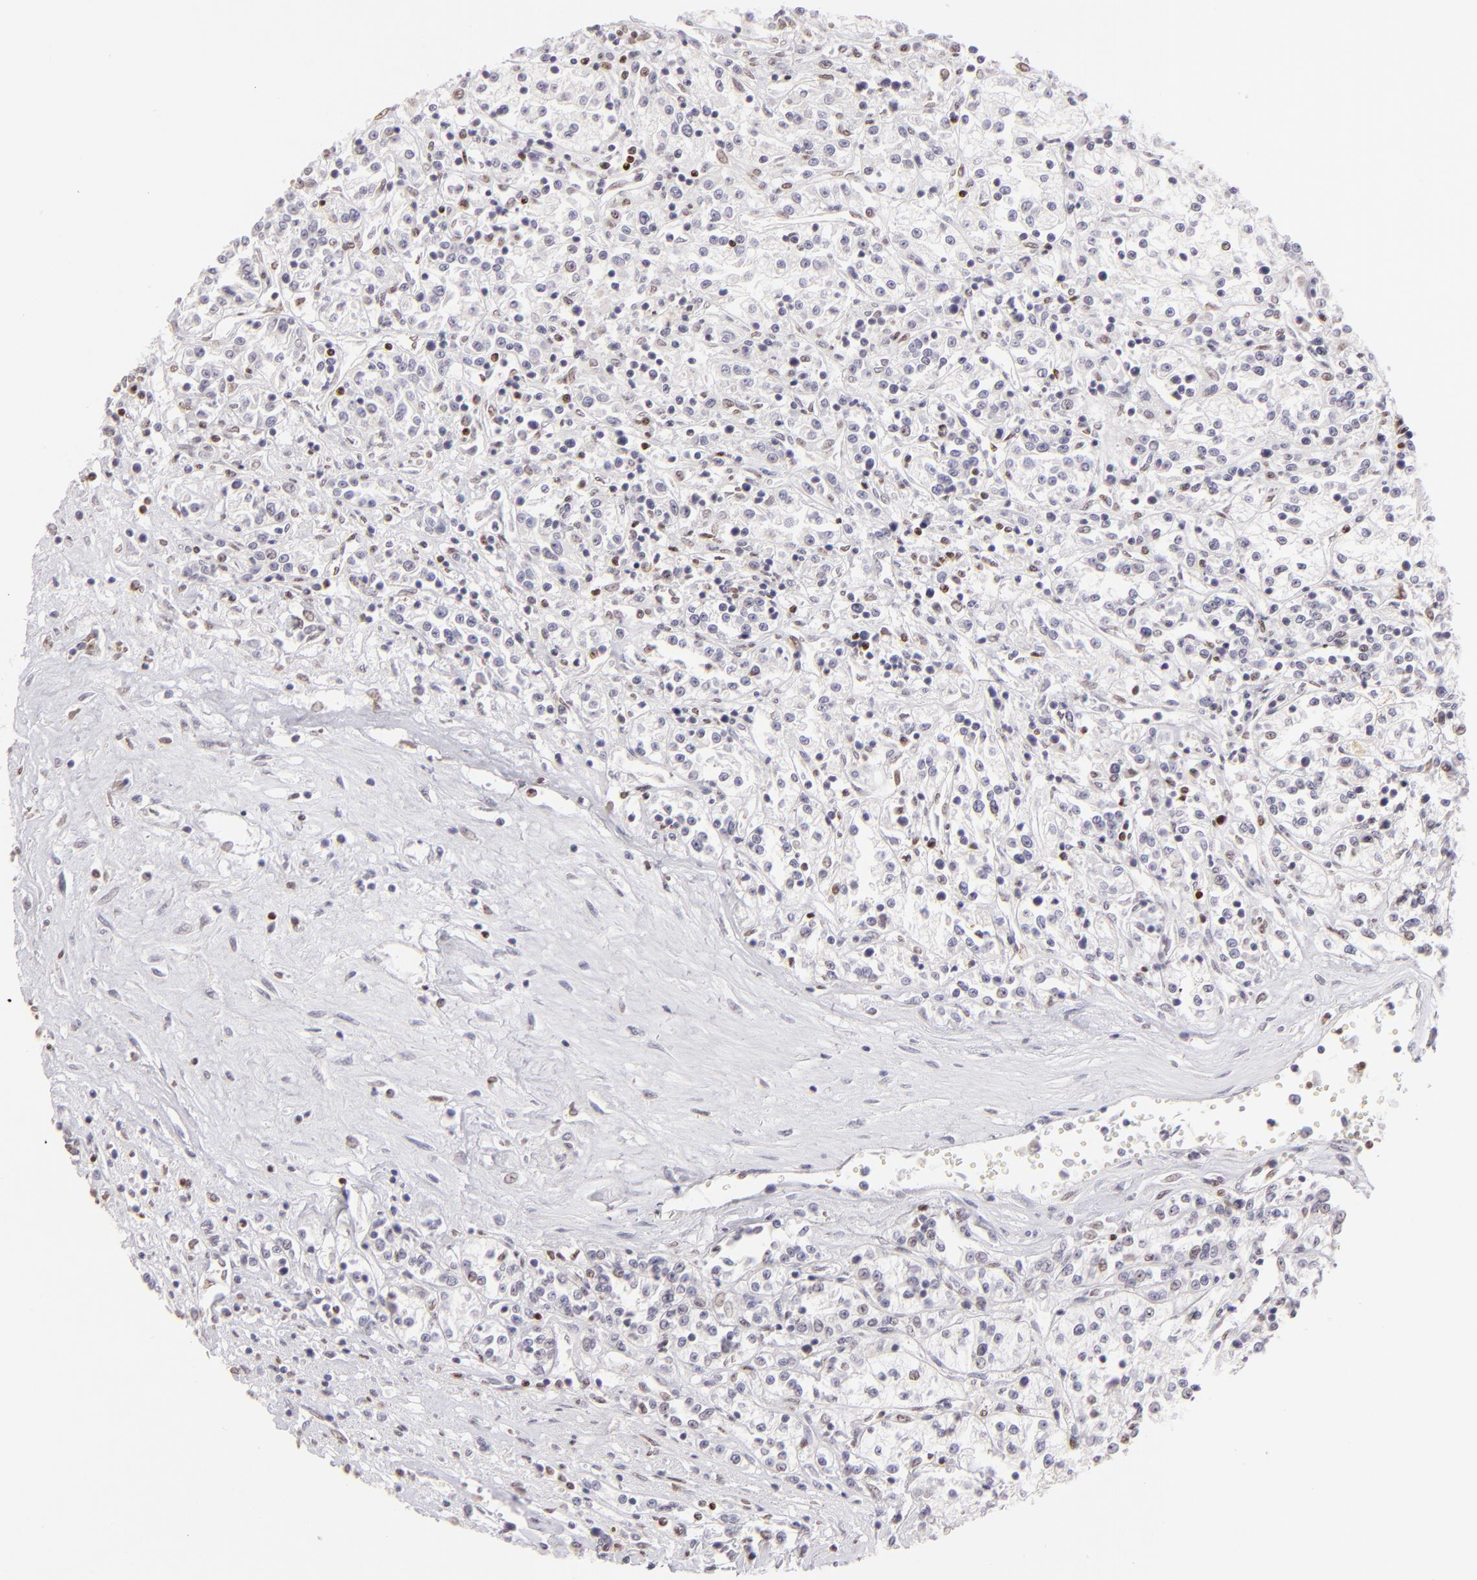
{"staining": {"intensity": "weak", "quantity": "<25%", "location": "nuclear"}, "tissue": "renal cancer", "cell_type": "Tumor cells", "image_type": "cancer", "snomed": [{"axis": "morphology", "description": "Adenocarcinoma, NOS"}, {"axis": "topography", "description": "Kidney"}], "caption": "The image shows no staining of tumor cells in renal cancer.", "gene": "POU2F1", "patient": {"sex": "female", "age": 76}}